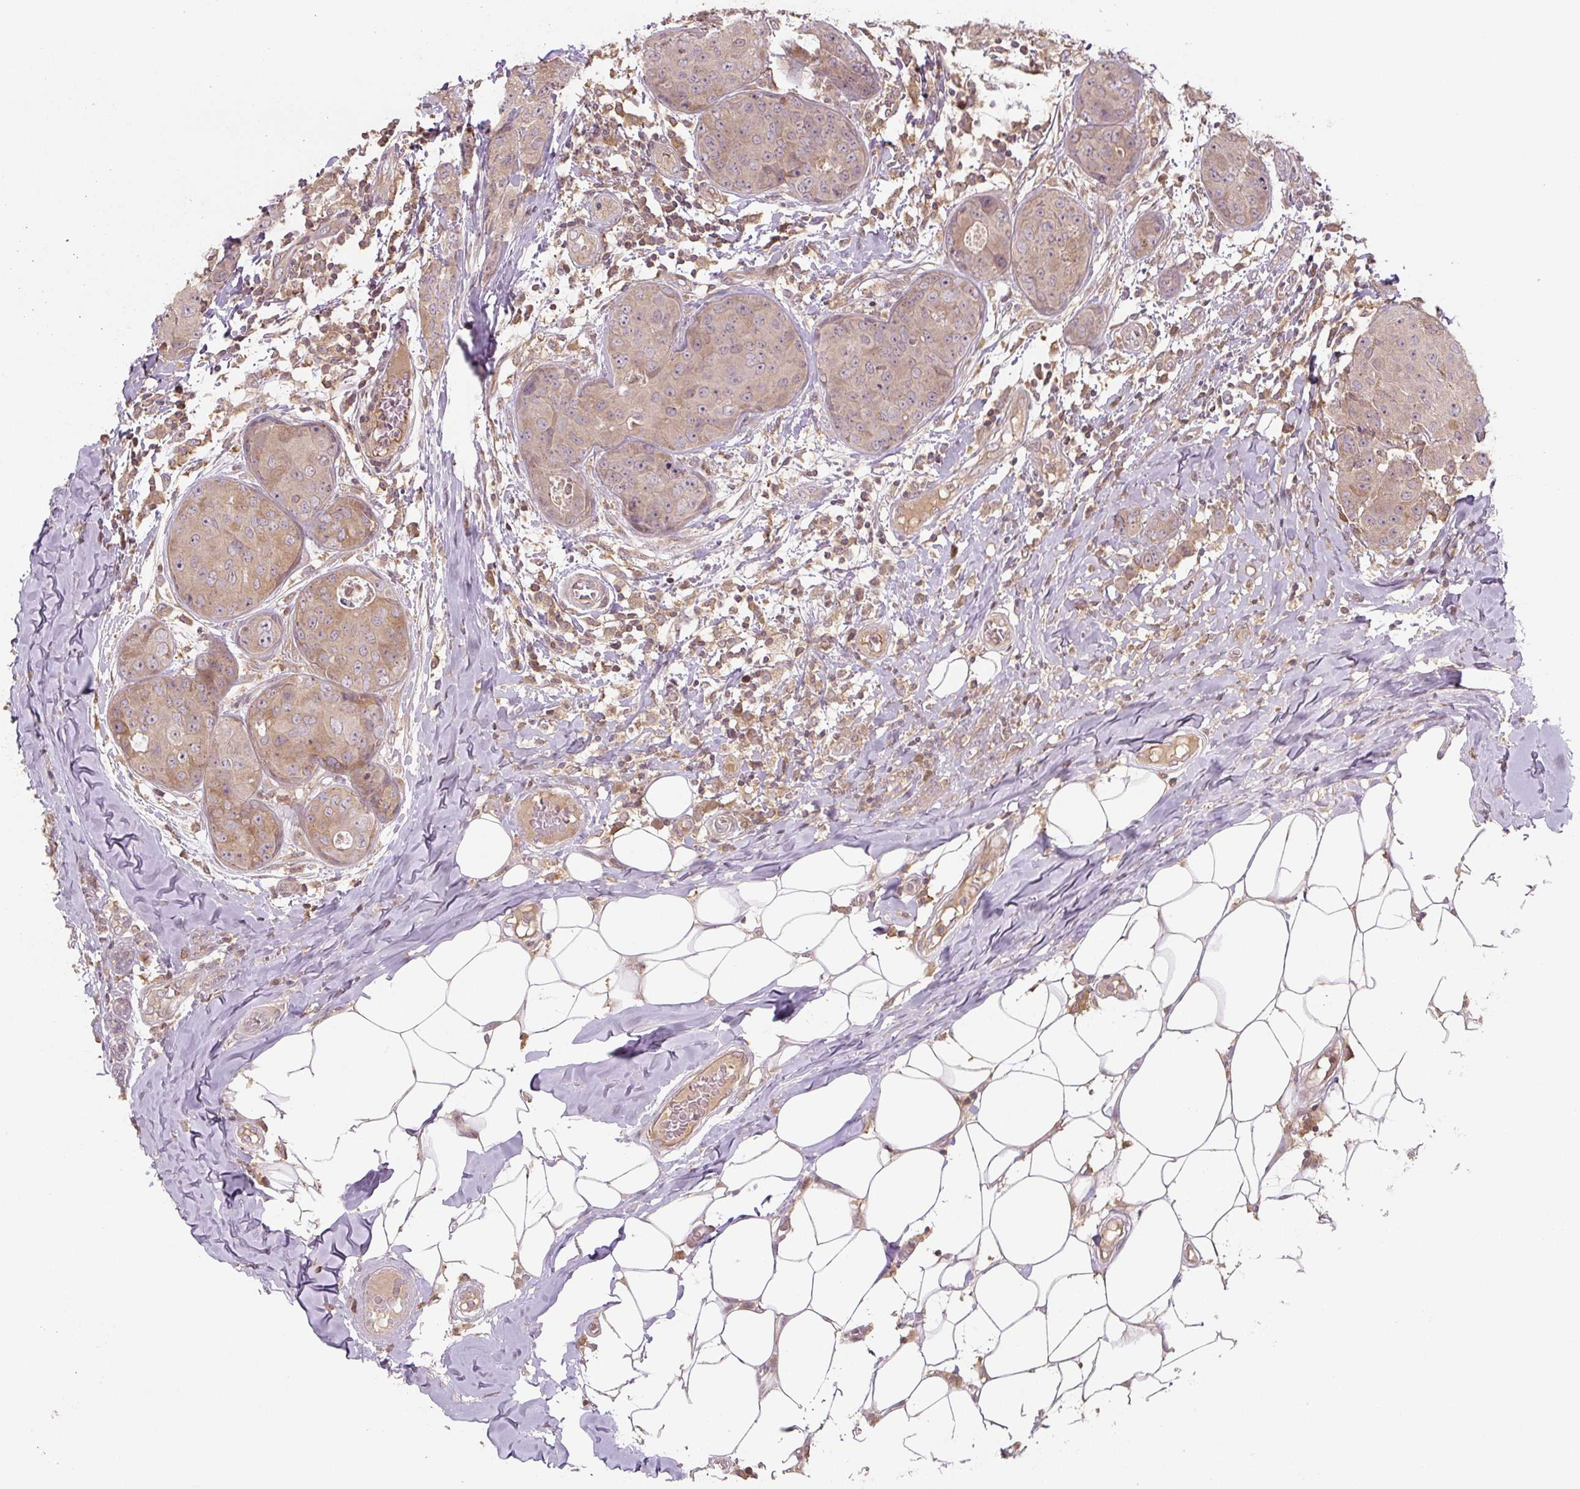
{"staining": {"intensity": "weak", "quantity": ">75%", "location": "cytoplasmic/membranous"}, "tissue": "breast cancer", "cell_type": "Tumor cells", "image_type": "cancer", "snomed": [{"axis": "morphology", "description": "Duct carcinoma"}, {"axis": "topography", "description": "Breast"}], "caption": "Breast cancer was stained to show a protein in brown. There is low levels of weak cytoplasmic/membranous staining in about >75% of tumor cells.", "gene": "C2orf73", "patient": {"sex": "female", "age": 43}}